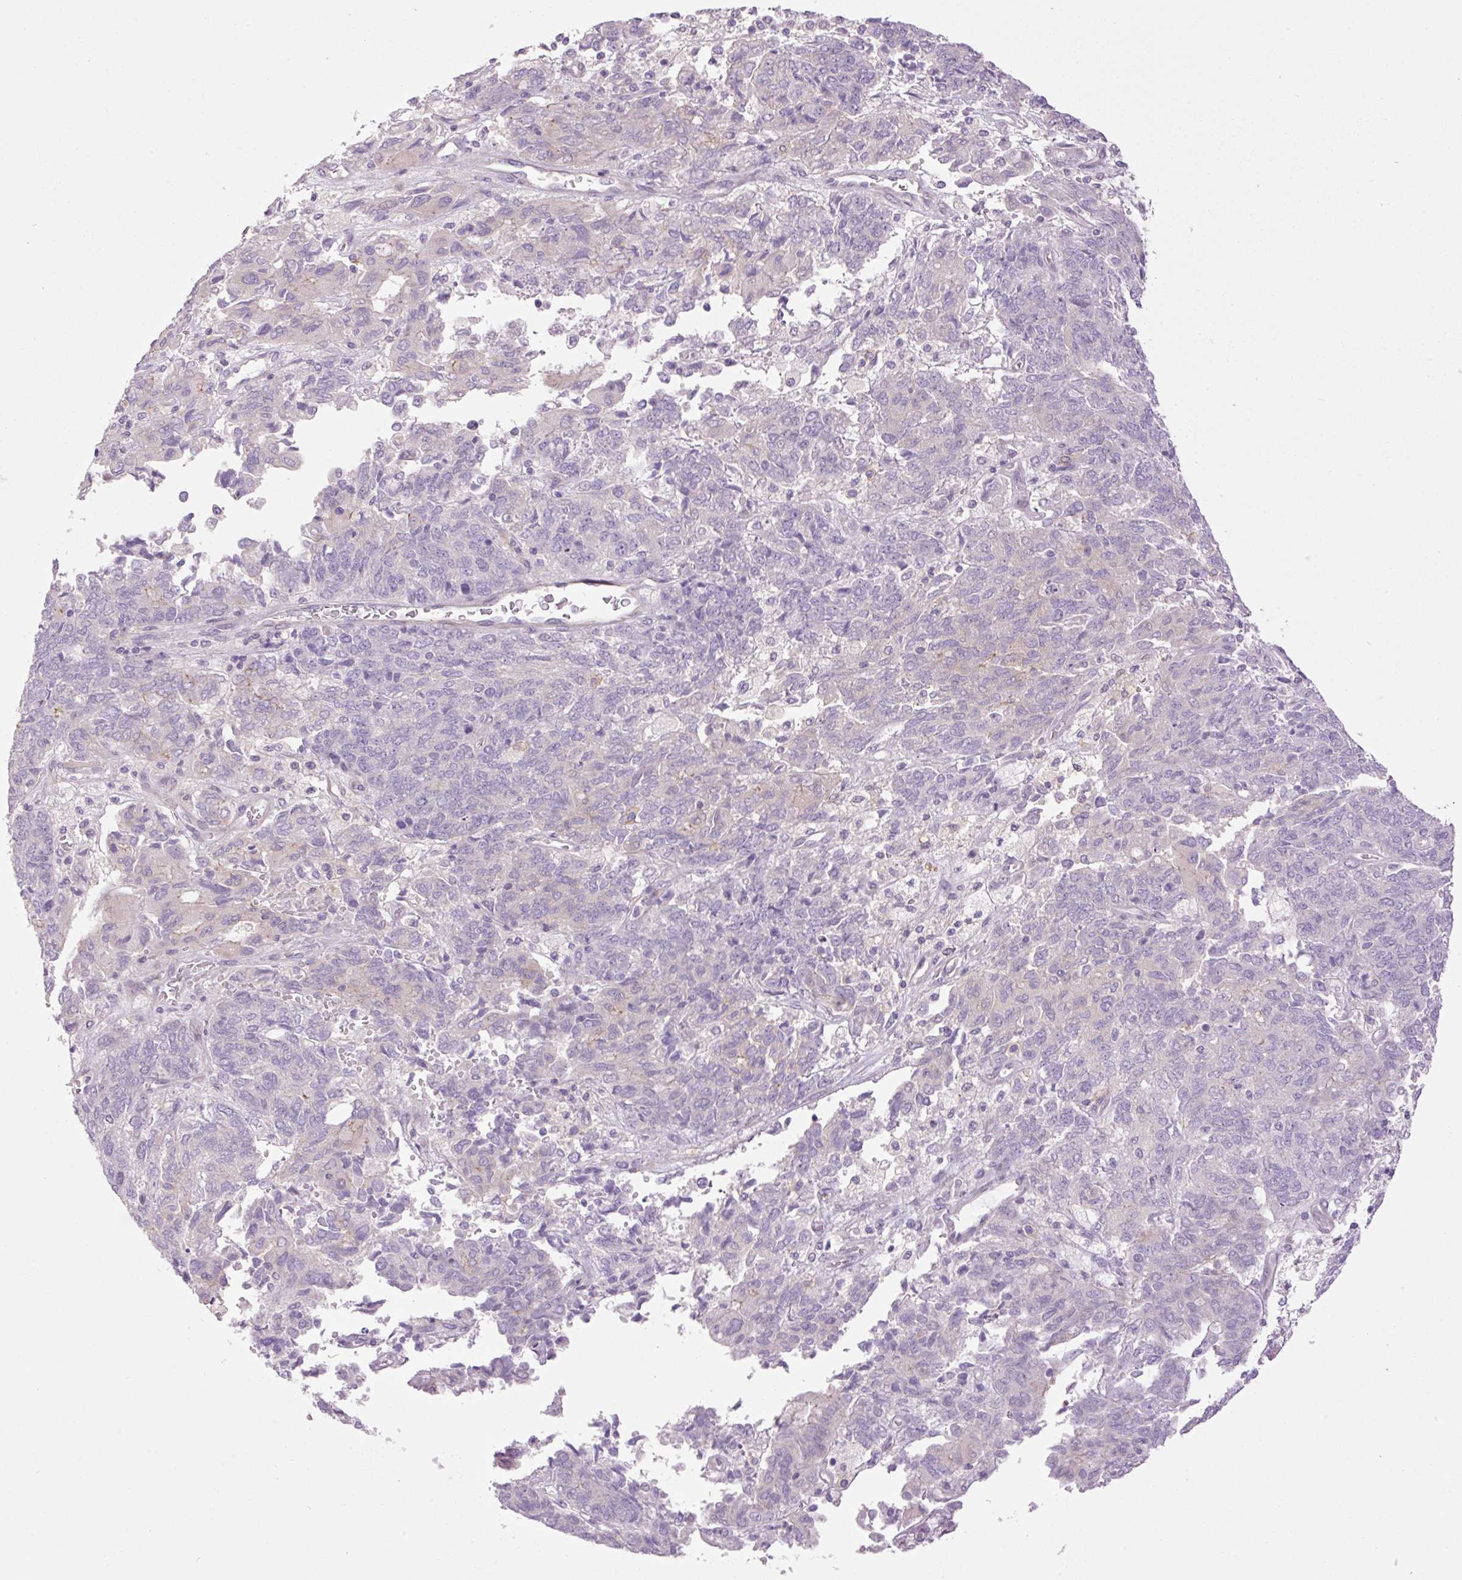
{"staining": {"intensity": "negative", "quantity": "none", "location": "none"}, "tissue": "endometrial cancer", "cell_type": "Tumor cells", "image_type": "cancer", "snomed": [{"axis": "morphology", "description": "Adenocarcinoma, NOS"}, {"axis": "topography", "description": "Endometrium"}], "caption": "DAB (3,3'-diaminobenzidine) immunohistochemical staining of endometrial adenocarcinoma reveals no significant staining in tumor cells.", "gene": "GRID2", "patient": {"sex": "female", "age": 80}}